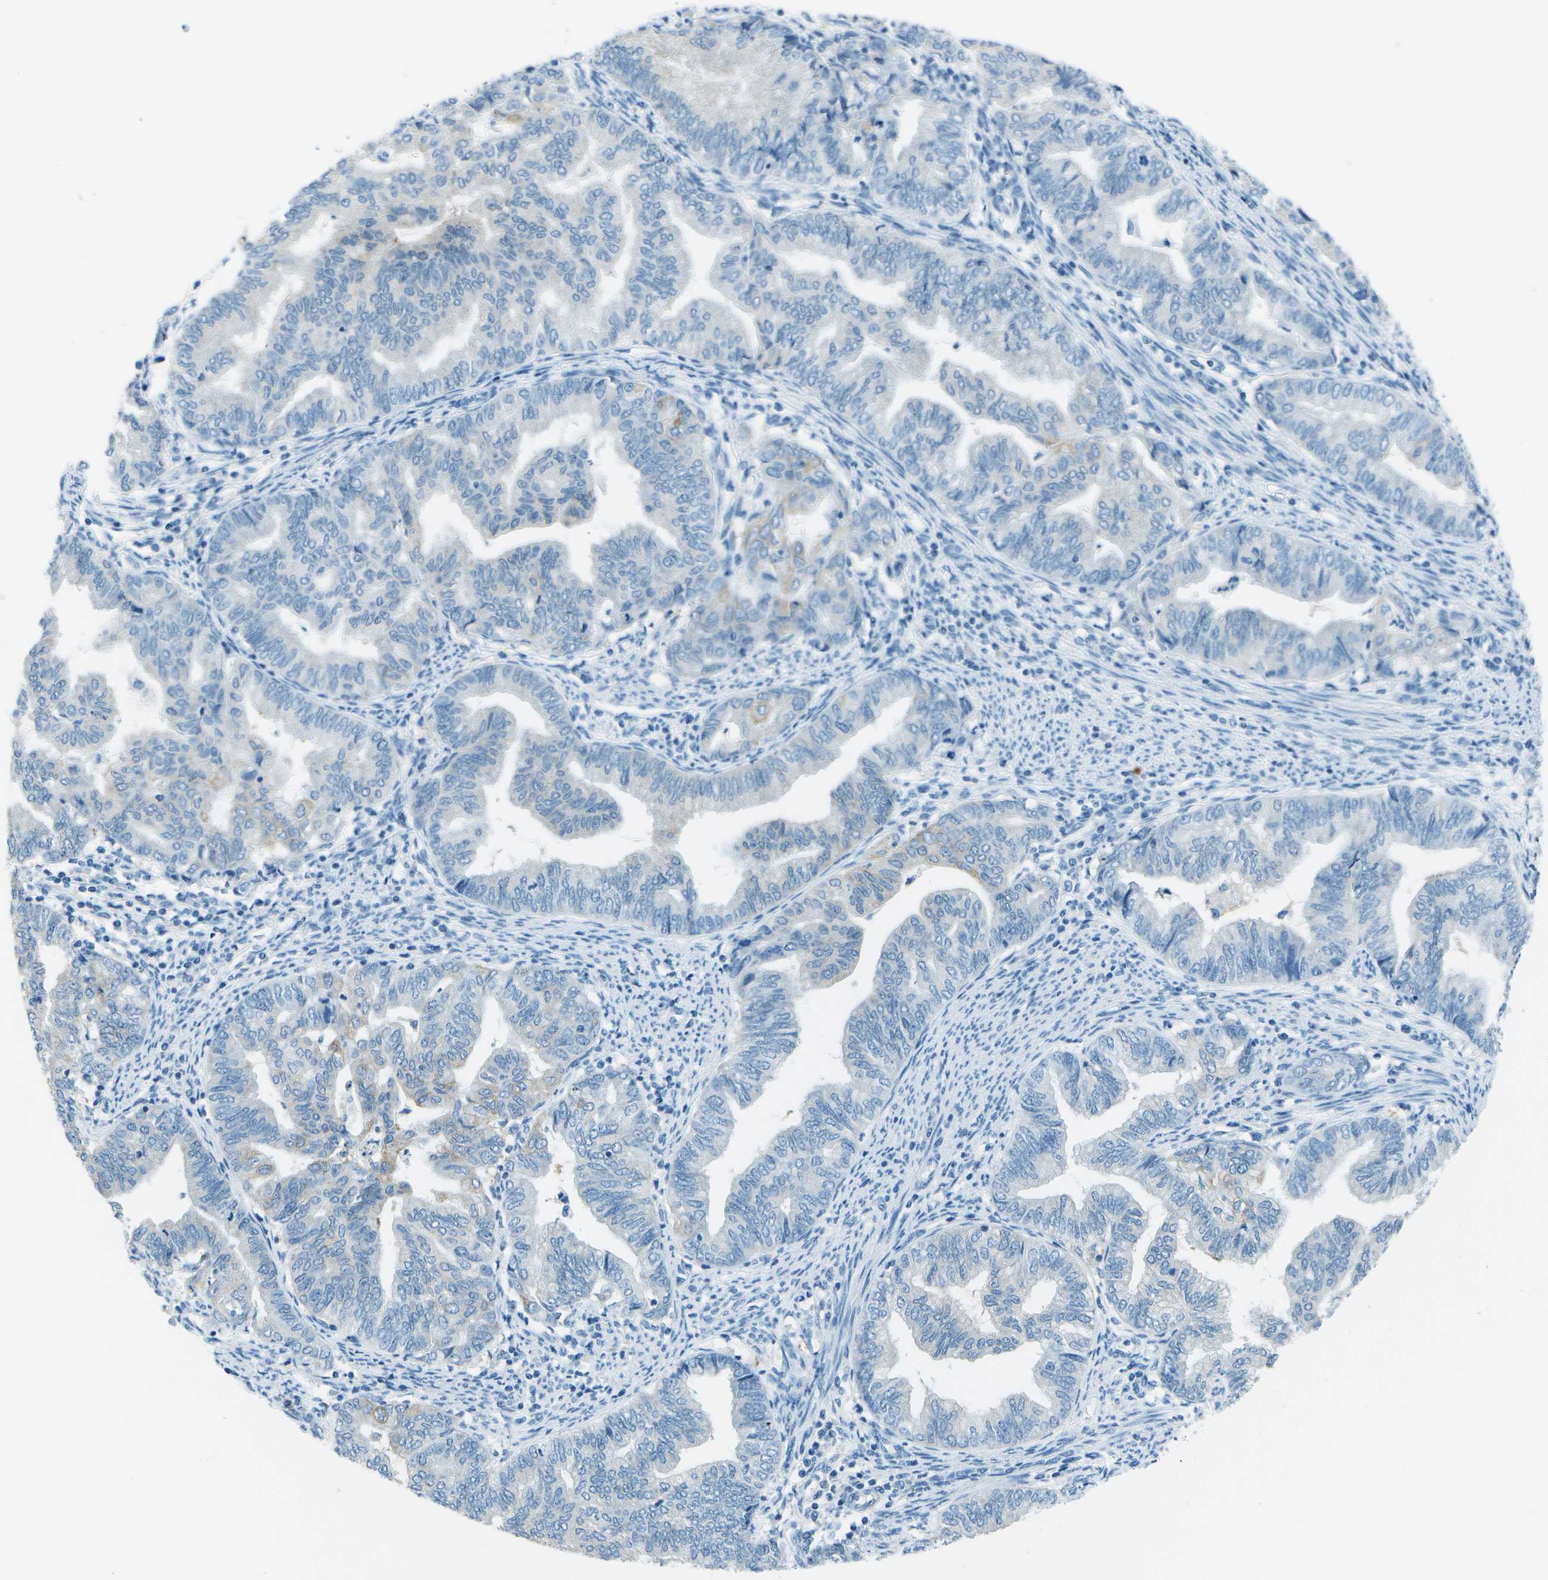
{"staining": {"intensity": "negative", "quantity": "none", "location": "none"}, "tissue": "endometrial cancer", "cell_type": "Tumor cells", "image_type": "cancer", "snomed": [{"axis": "morphology", "description": "Adenocarcinoma, NOS"}, {"axis": "topography", "description": "Endometrium"}], "caption": "Immunohistochemistry (IHC) of human adenocarcinoma (endometrial) shows no staining in tumor cells. (DAB (3,3'-diaminobenzidine) immunohistochemistry with hematoxylin counter stain).", "gene": "SLC16A10", "patient": {"sex": "female", "age": 79}}